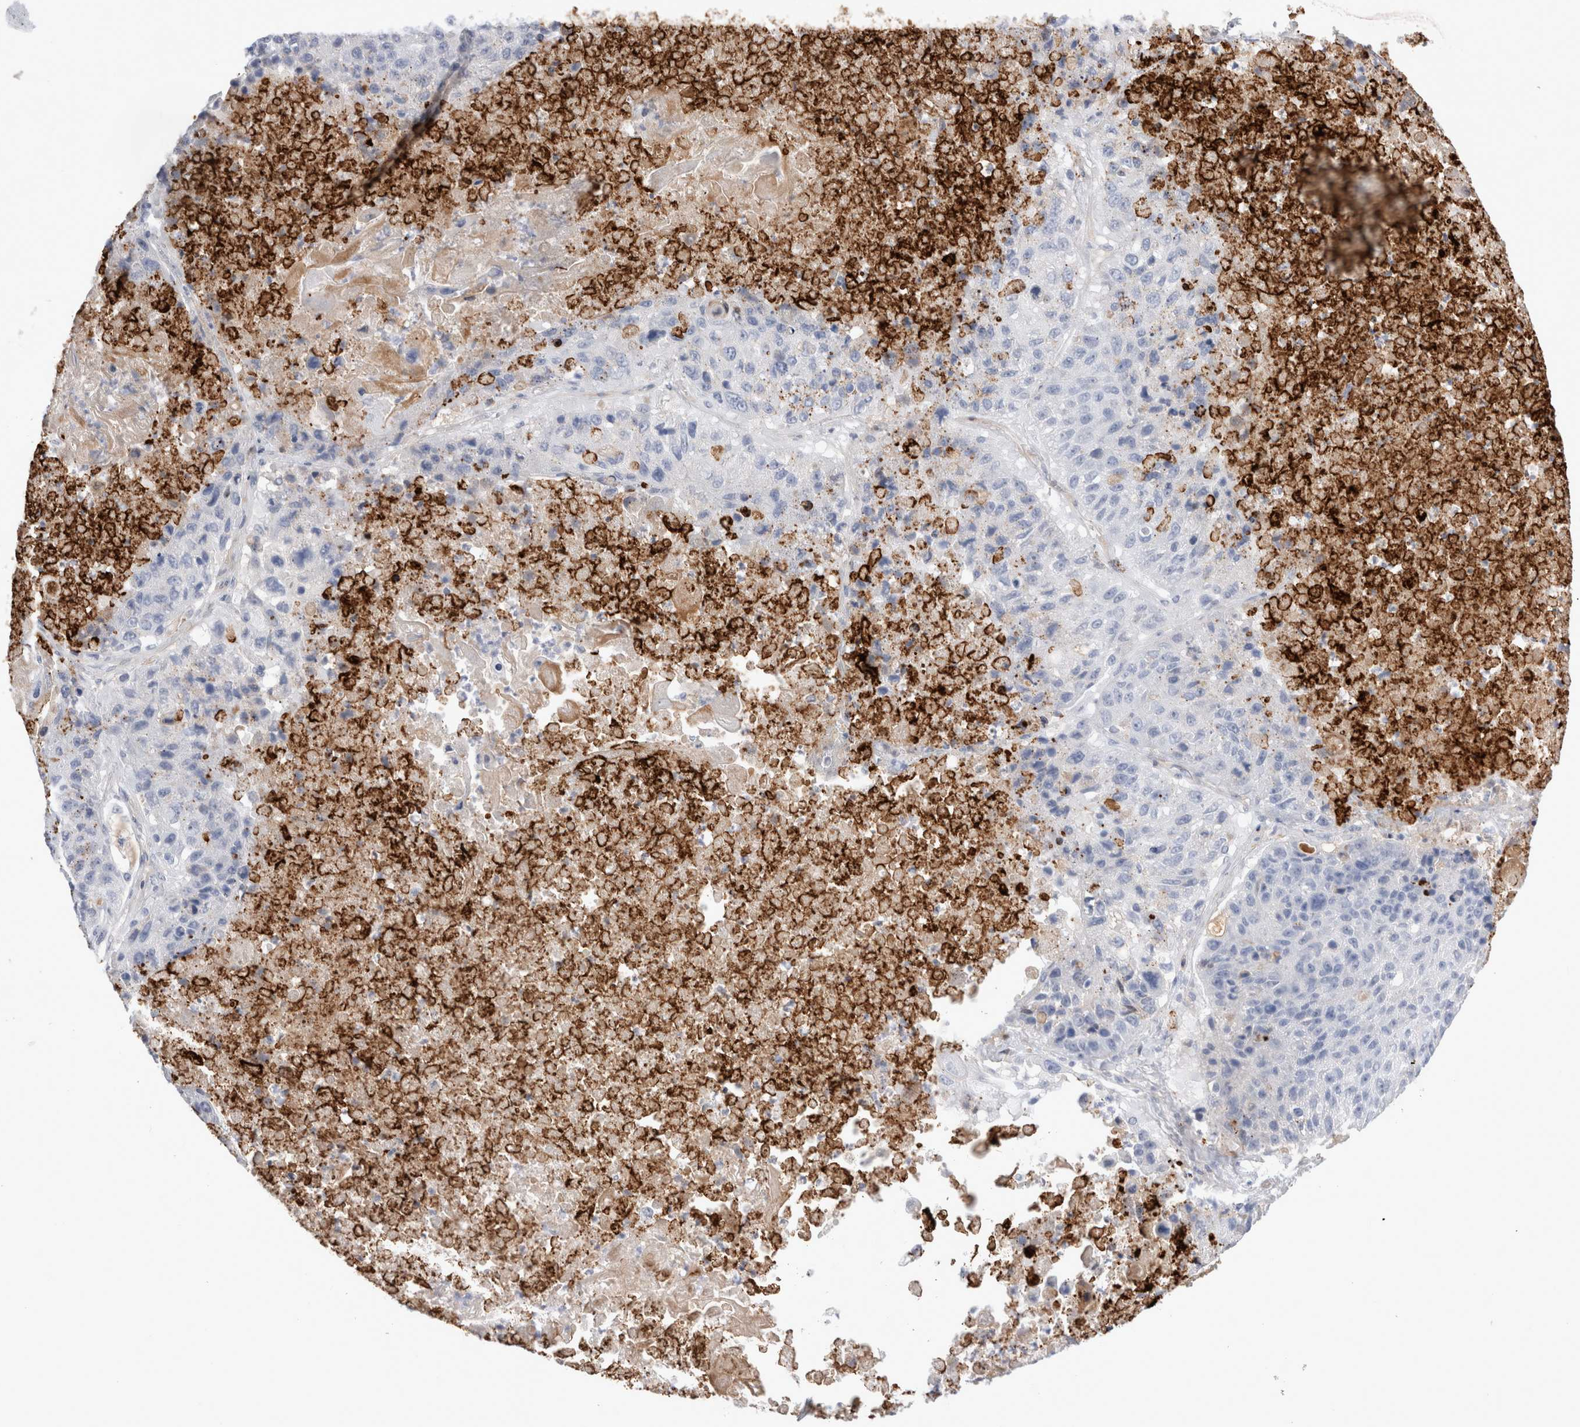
{"staining": {"intensity": "negative", "quantity": "none", "location": "none"}, "tissue": "lung cancer", "cell_type": "Tumor cells", "image_type": "cancer", "snomed": [{"axis": "morphology", "description": "Squamous cell carcinoma, NOS"}, {"axis": "topography", "description": "Lung"}], "caption": "Tumor cells are negative for protein expression in human squamous cell carcinoma (lung).", "gene": "ECHDC2", "patient": {"sex": "male", "age": 61}}